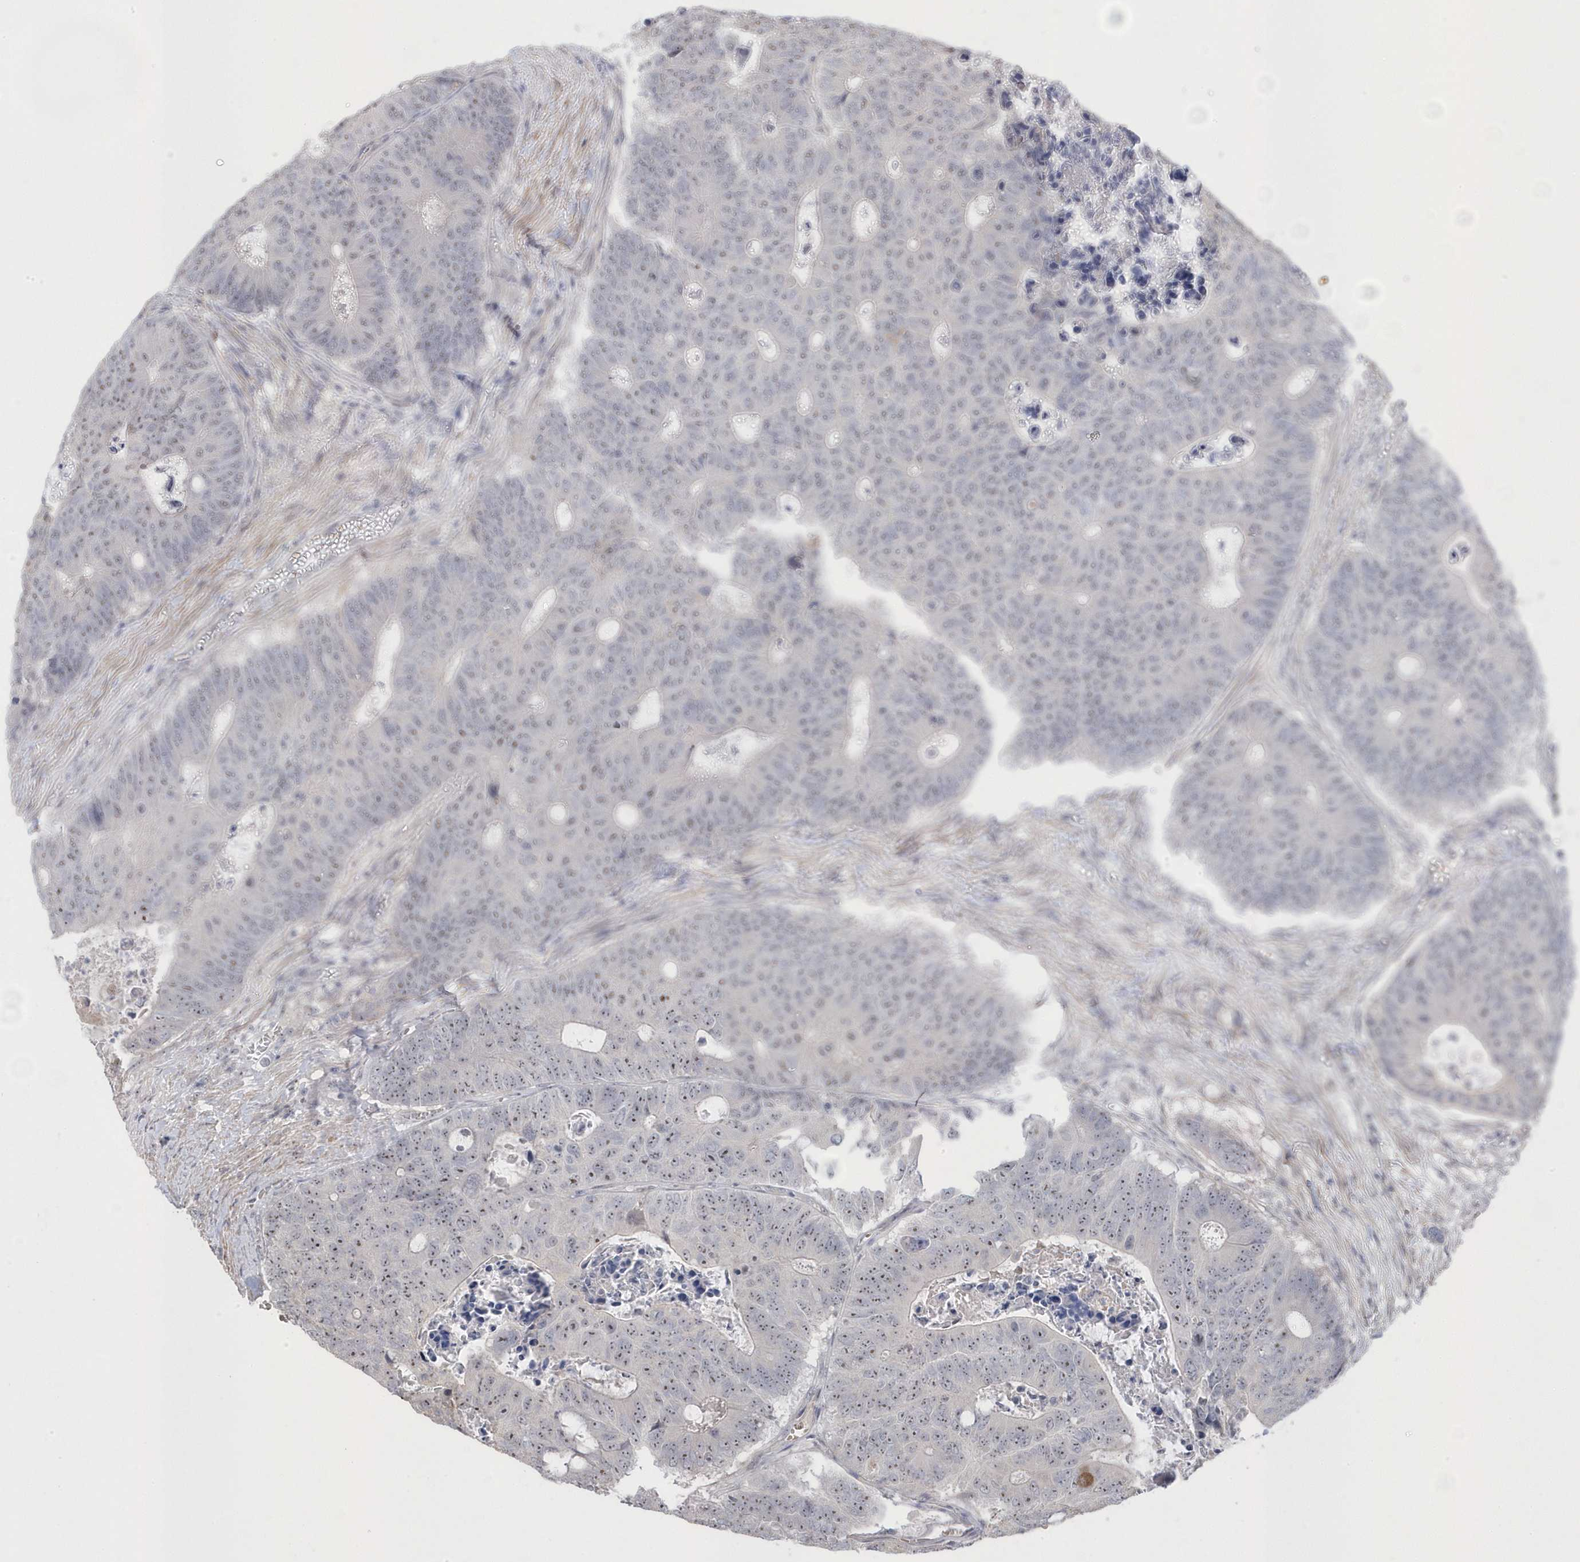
{"staining": {"intensity": "negative", "quantity": "none", "location": "none"}, "tissue": "colorectal cancer", "cell_type": "Tumor cells", "image_type": "cancer", "snomed": [{"axis": "morphology", "description": "Adenocarcinoma, NOS"}, {"axis": "topography", "description": "Colon"}], "caption": "This image is of colorectal cancer stained with IHC to label a protein in brown with the nuclei are counter-stained blue. There is no expression in tumor cells. Nuclei are stained in blue.", "gene": "GTPBP6", "patient": {"sex": "male", "age": 87}}